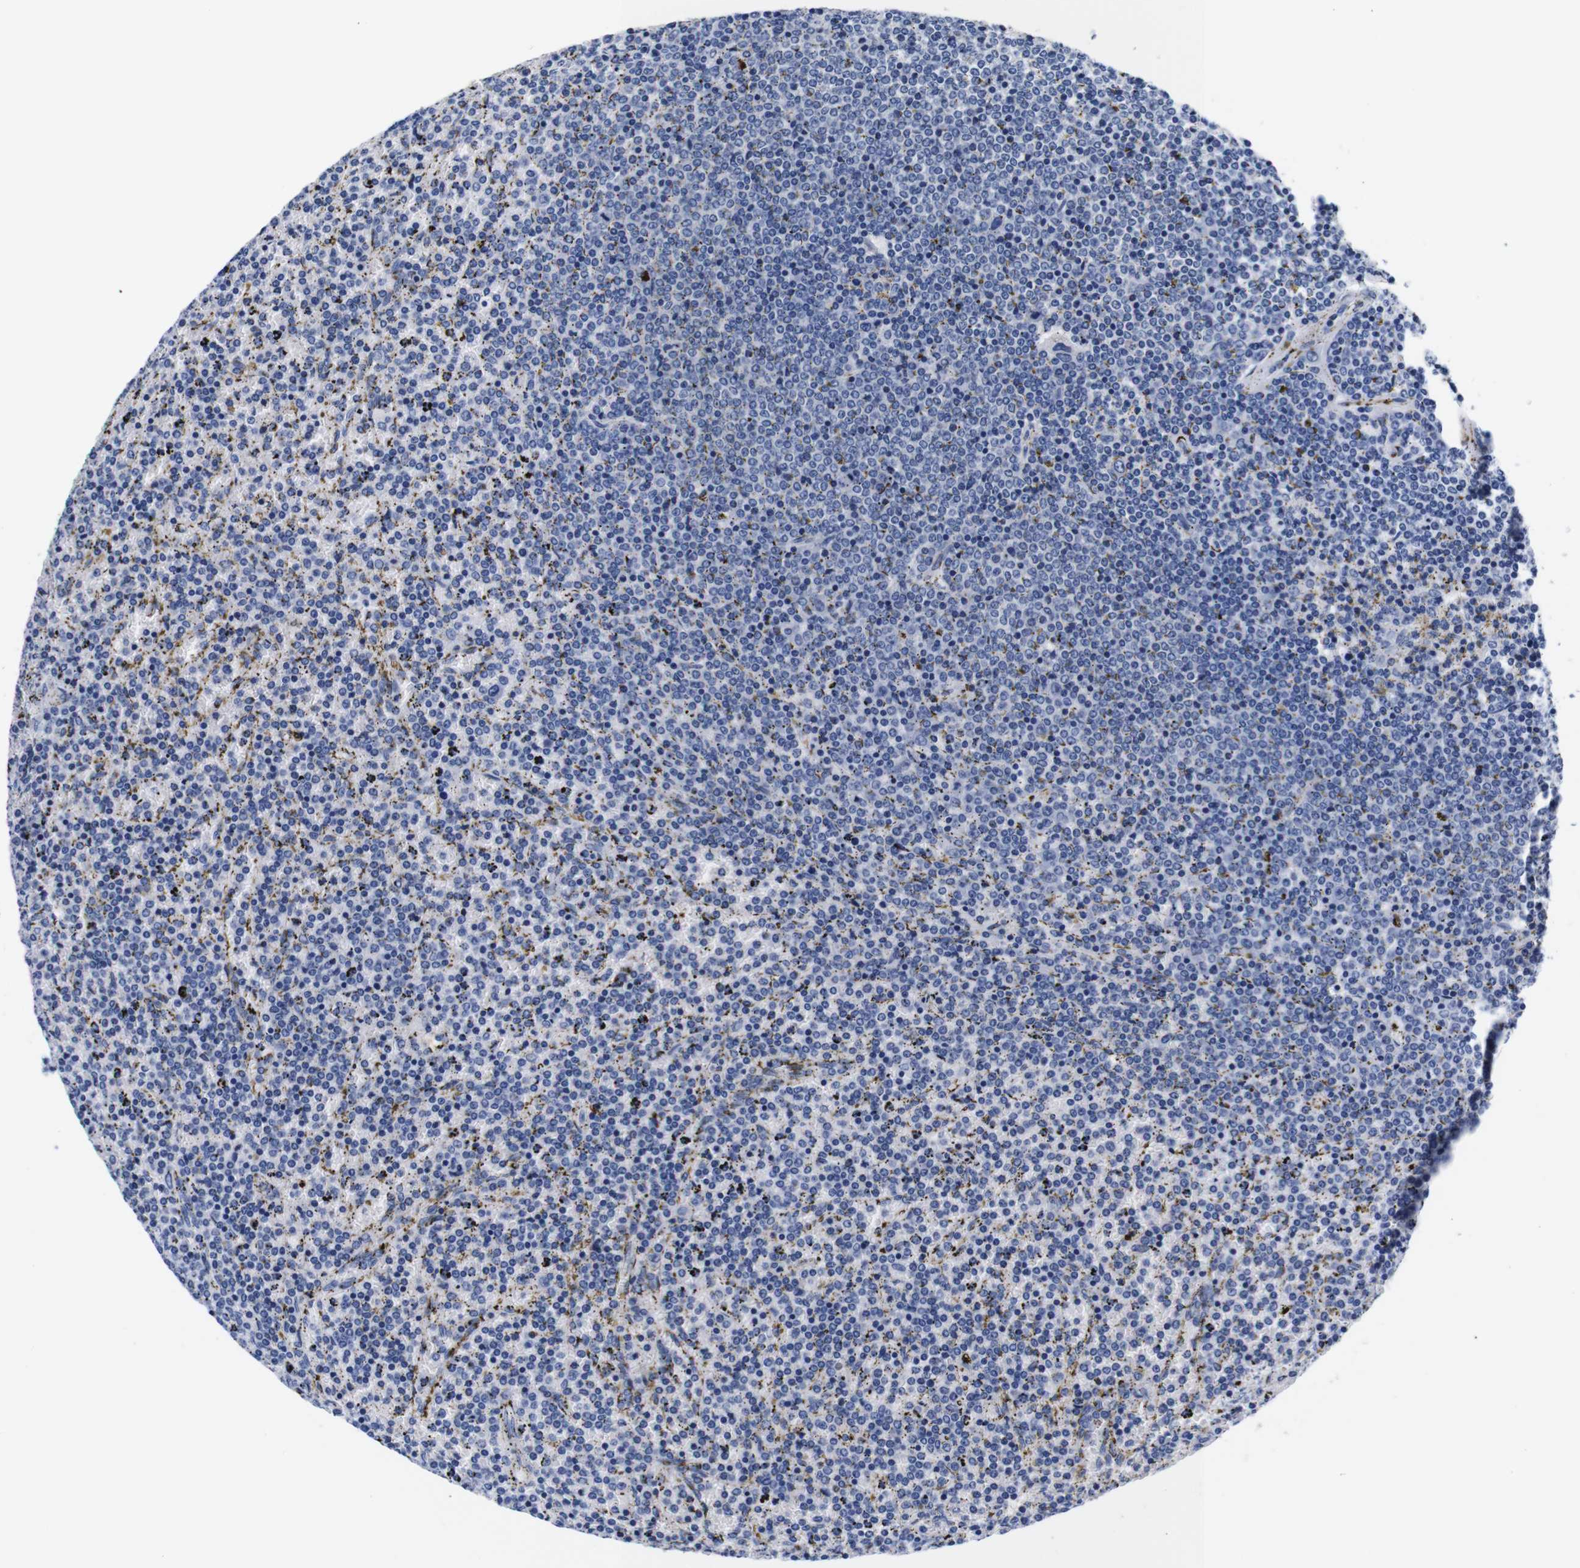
{"staining": {"intensity": "negative", "quantity": "none", "location": "none"}, "tissue": "lymphoma", "cell_type": "Tumor cells", "image_type": "cancer", "snomed": [{"axis": "morphology", "description": "Malignant lymphoma, non-Hodgkin's type, Low grade"}, {"axis": "topography", "description": "Spleen"}], "caption": "Immunohistochemistry (IHC) image of neoplastic tissue: human malignant lymphoma, non-Hodgkin's type (low-grade) stained with DAB (3,3'-diaminobenzidine) displays no significant protein staining in tumor cells. The staining is performed using DAB brown chromogen with nuclei counter-stained in using hematoxylin.", "gene": "LRIG1", "patient": {"sex": "female", "age": 77}}